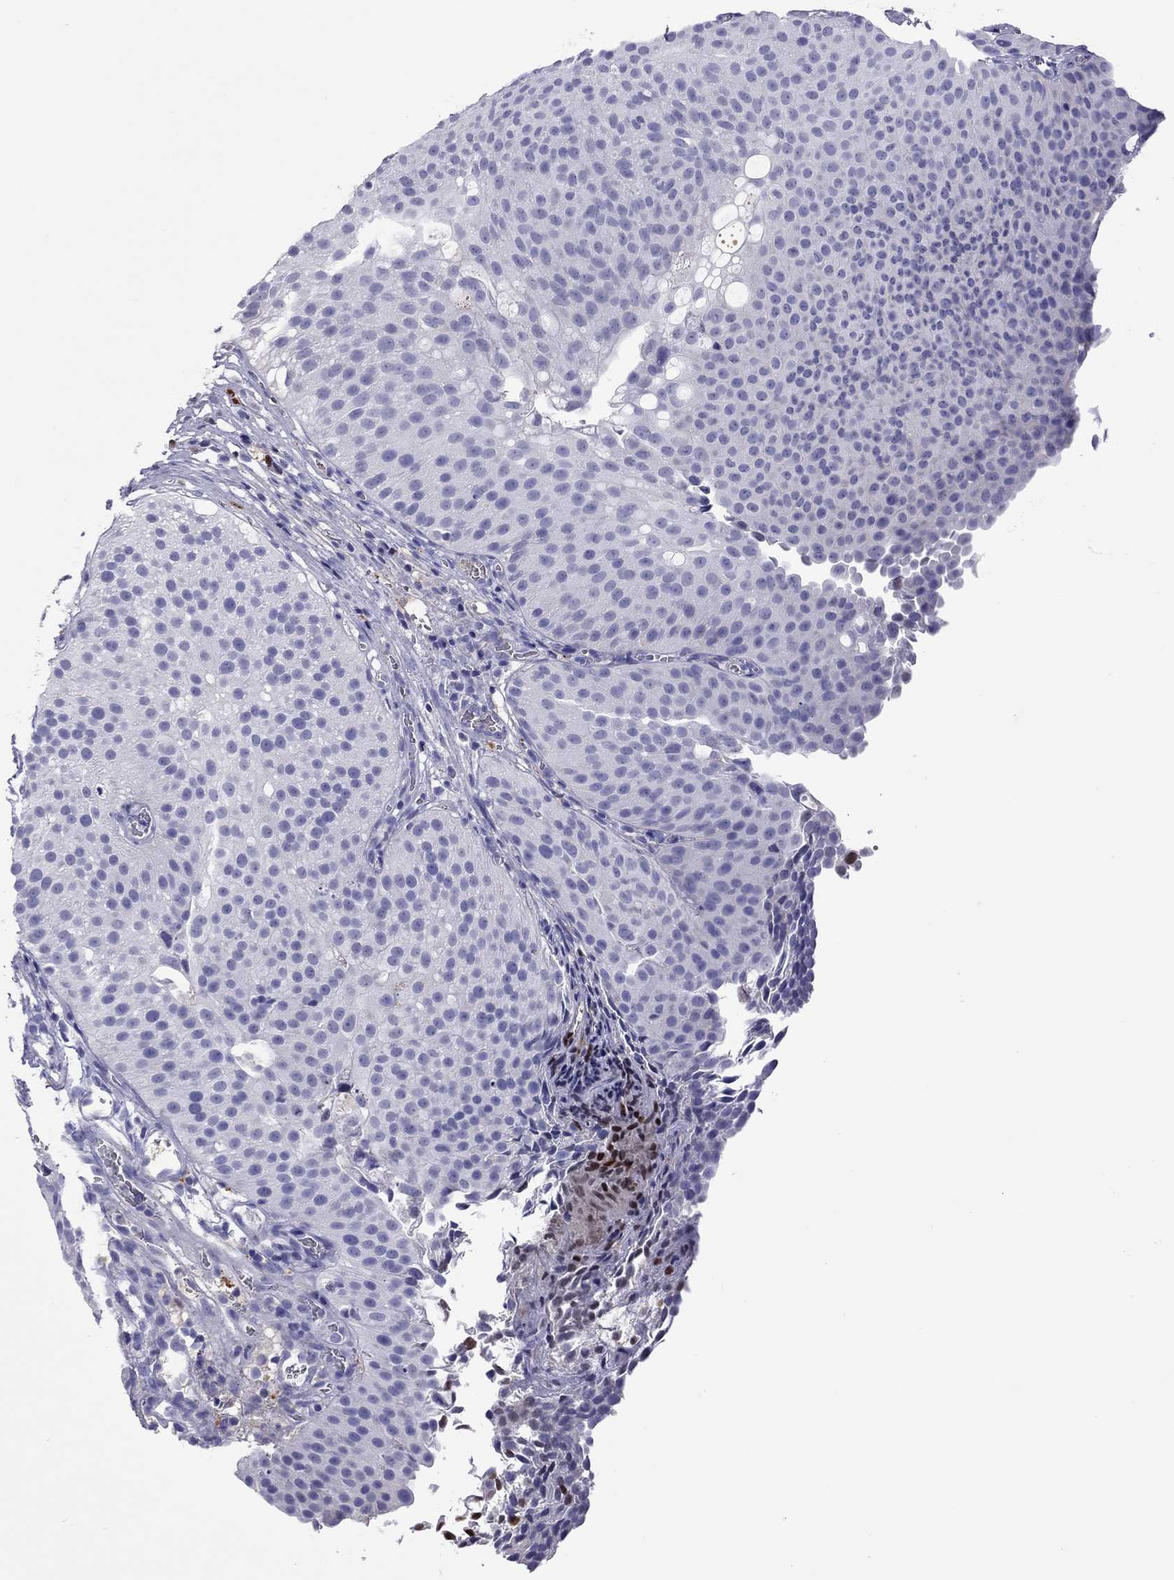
{"staining": {"intensity": "negative", "quantity": "none", "location": "none"}, "tissue": "urothelial cancer", "cell_type": "Tumor cells", "image_type": "cancer", "snomed": [{"axis": "morphology", "description": "Urothelial carcinoma, Low grade"}, {"axis": "topography", "description": "Urinary bladder"}], "caption": "Photomicrograph shows no significant protein positivity in tumor cells of urothelial carcinoma (low-grade).", "gene": "SERPINA3", "patient": {"sex": "male", "age": 80}}